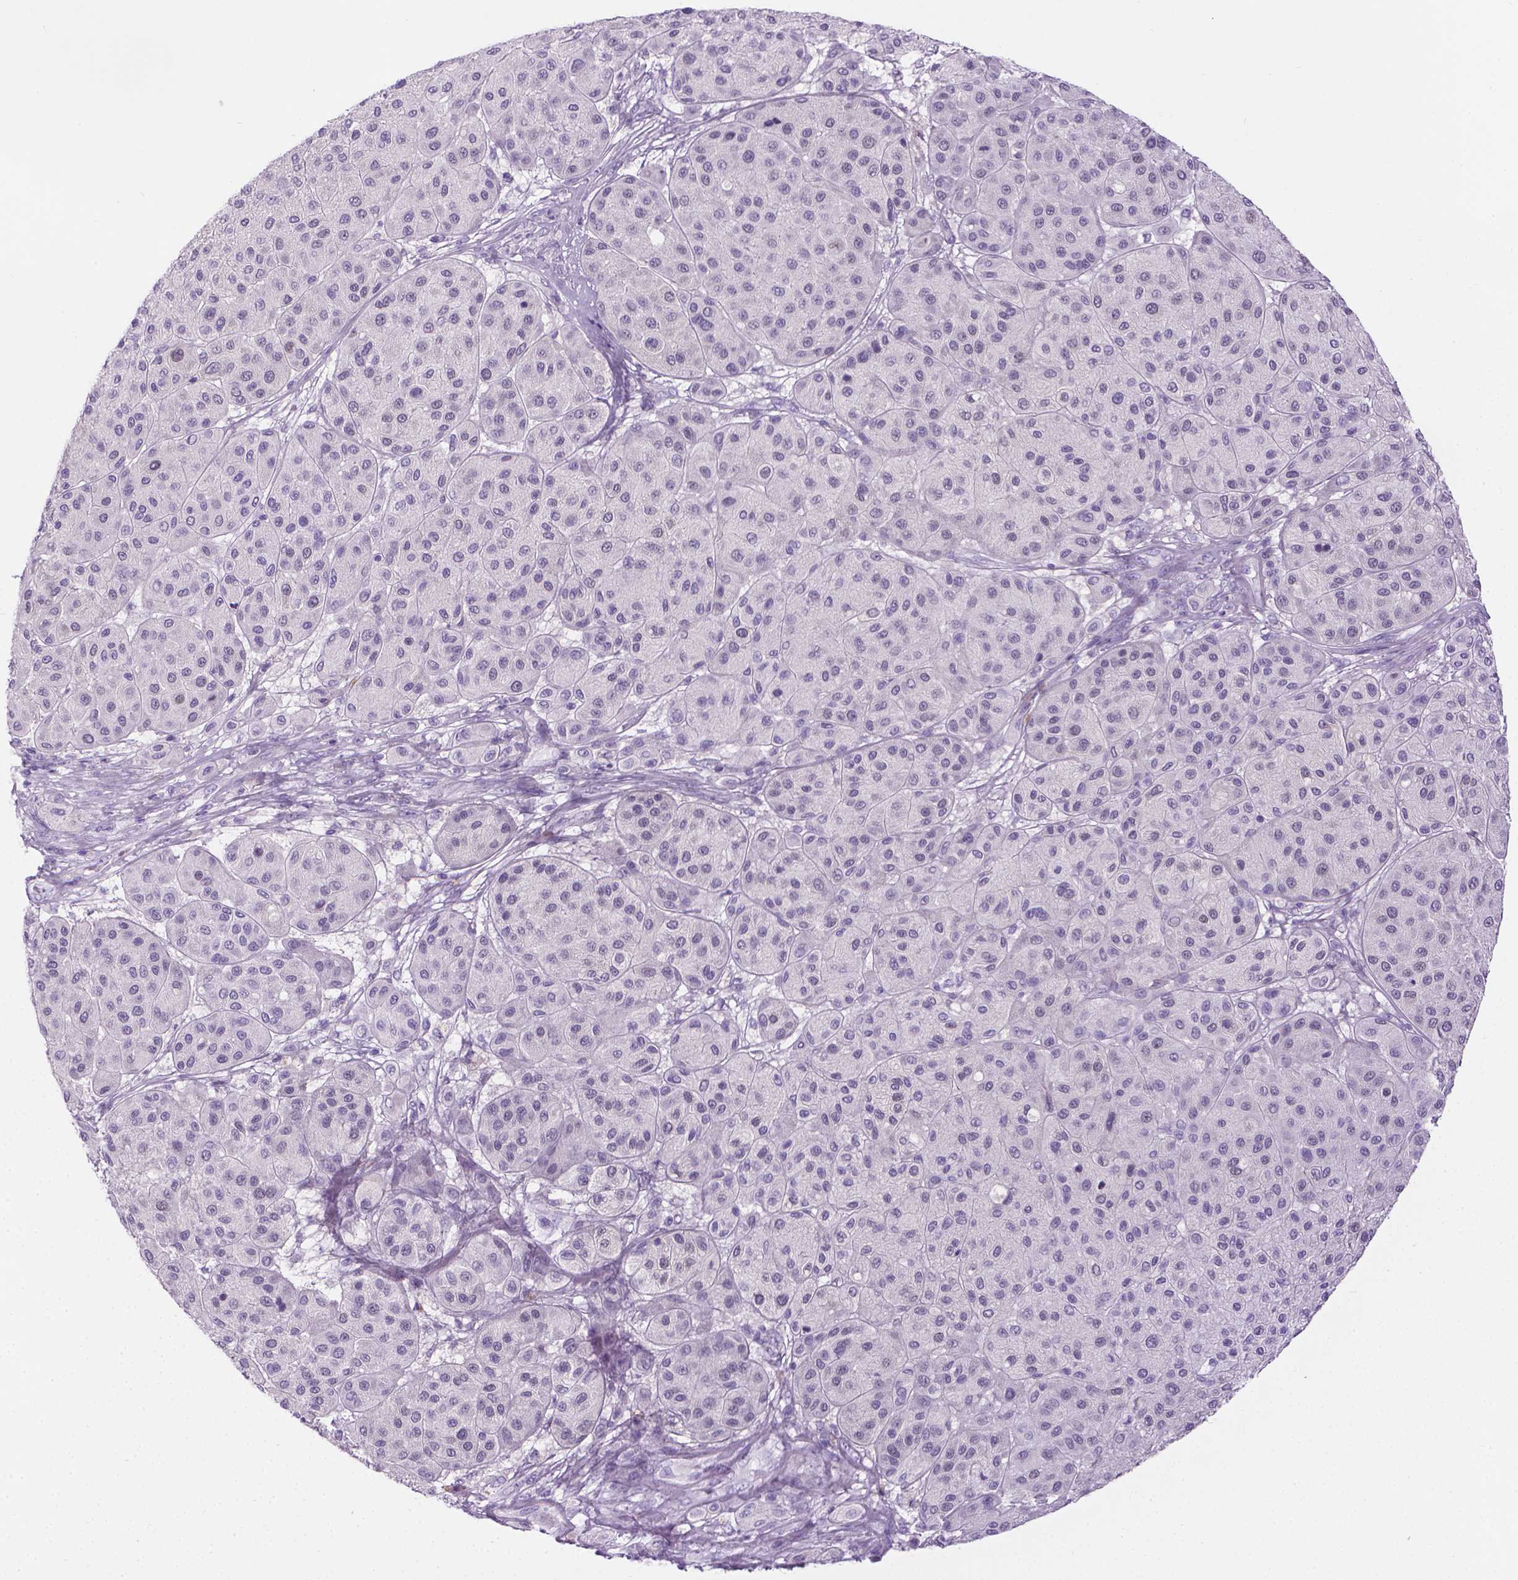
{"staining": {"intensity": "negative", "quantity": "none", "location": "none"}, "tissue": "melanoma", "cell_type": "Tumor cells", "image_type": "cancer", "snomed": [{"axis": "morphology", "description": "Malignant melanoma, Metastatic site"}, {"axis": "topography", "description": "Smooth muscle"}], "caption": "This is a micrograph of immunohistochemistry staining of melanoma, which shows no expression in tumor cells.", "gene": "SPAG6", "patient": {"sex": "male", "age": 41}}